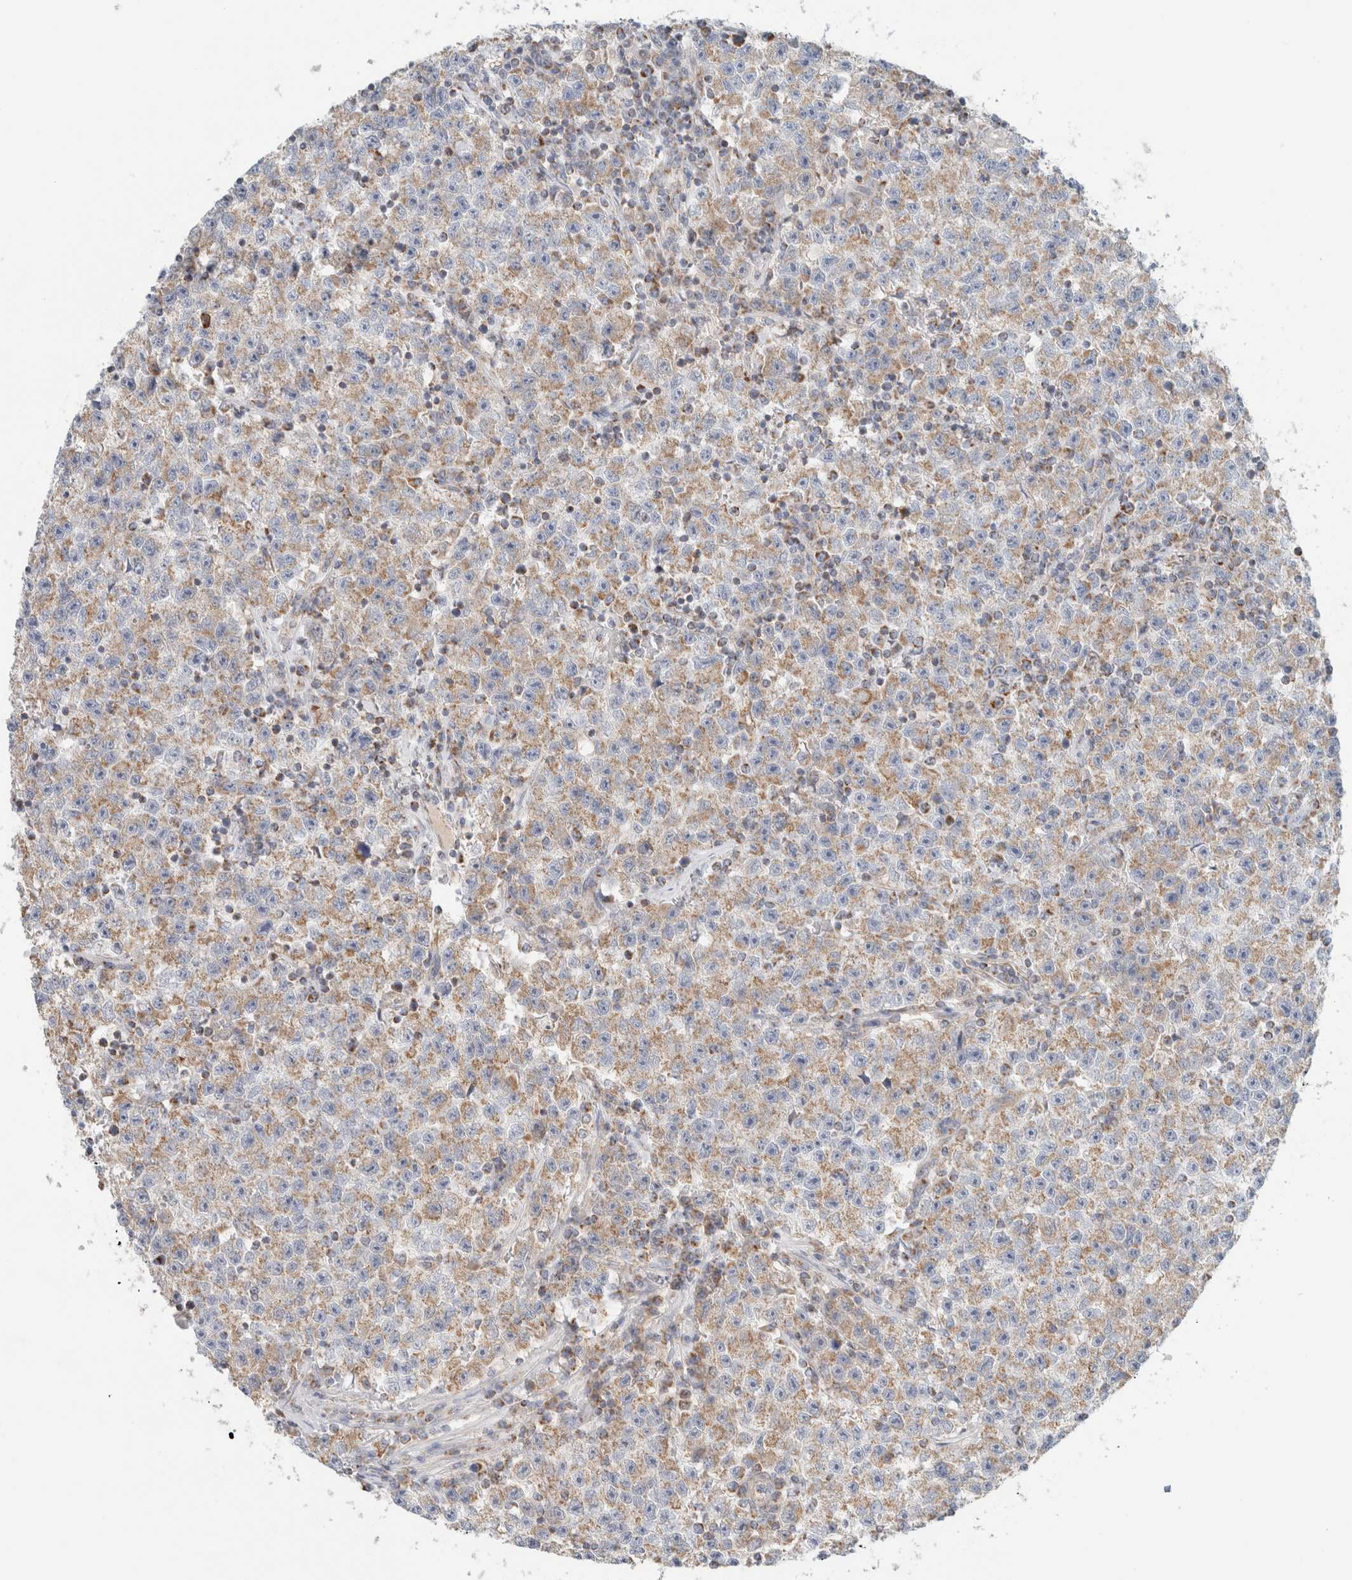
{"staining": {"intensity": "moderate", "quantity": ">75%", "location": "cytoplasmic/membranous"}, "tissue": "testis cancer", "cell_type": "Tumor cells", "image_type": "cancer", "snomed": [{"axis": "morphology", "description": "Seminoma, NOS"}, {"axis": "topography", "description": "Testis"}], "caption": "Testis cancer stained with a brown dye displays moderate cytoplasmic/membranous positive positivity in about >75% of tumor cells.", "gene": "MRM3", "patient": {"sex": "male", "age": 22}}